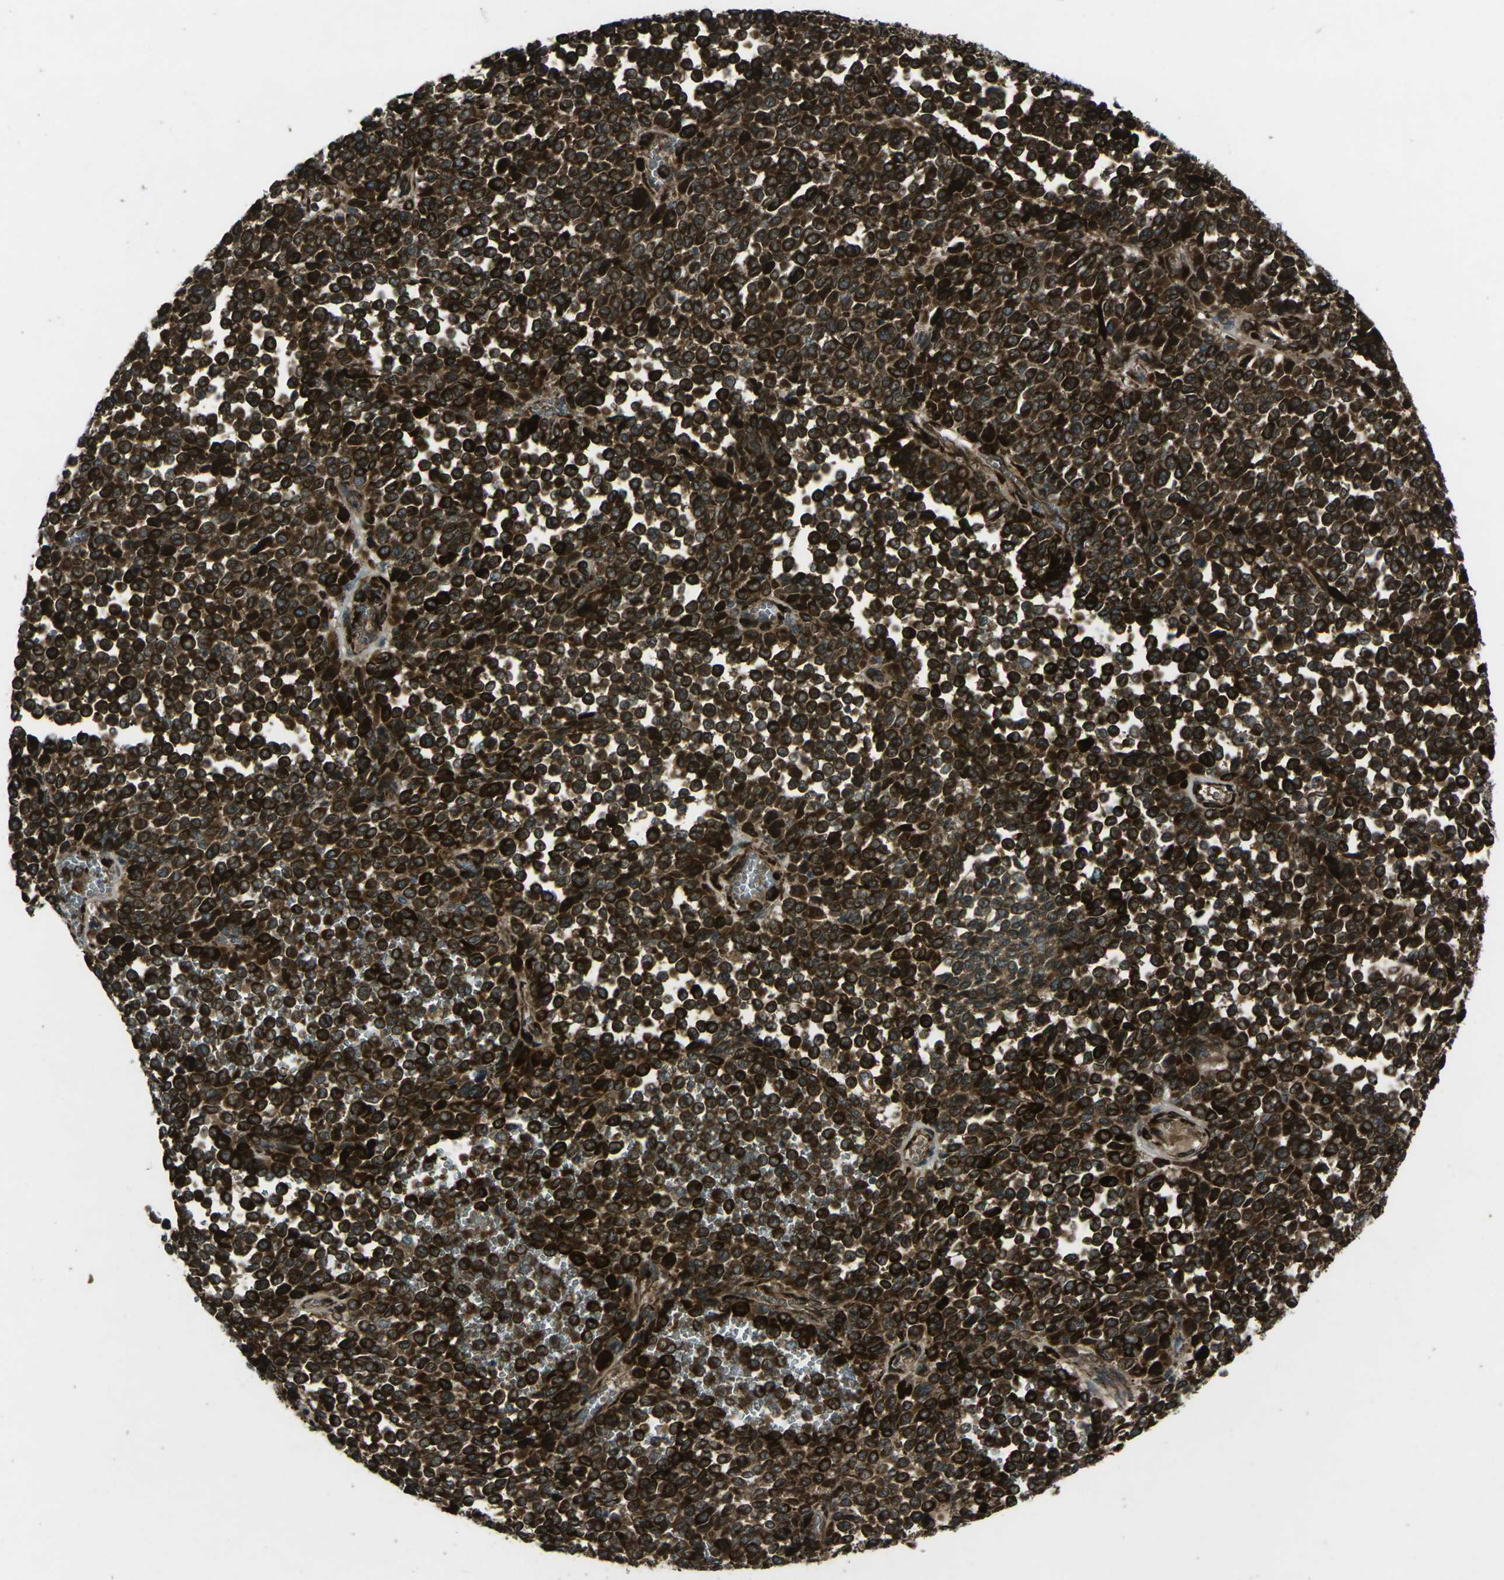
{"staining": {"intensity": "strong", "quantity": ">75%", "location": "cytoplasmic/membranous"}, "tissue": "melanoma", "cell_type": "Tumor cells", "image_type": "cancer", "snomed": [{"axis": "morphology", "description": "Malignant melanoma, Metastatic site"}, {"axis": "topography", "description": "Pancreas"}], "caption": "Immunohistochemistry image of neoplastic tissue: human melanoma stained using immunohistochemistry (IHC) displays high levels of strong protein expression localized specifically in the cytoplasmic/membranous of tumor cells, appearing as a cytoplasmic/membranous brown color.", "gene": "LSMEM1", "patient": {"sex": "female", "age": 30}}